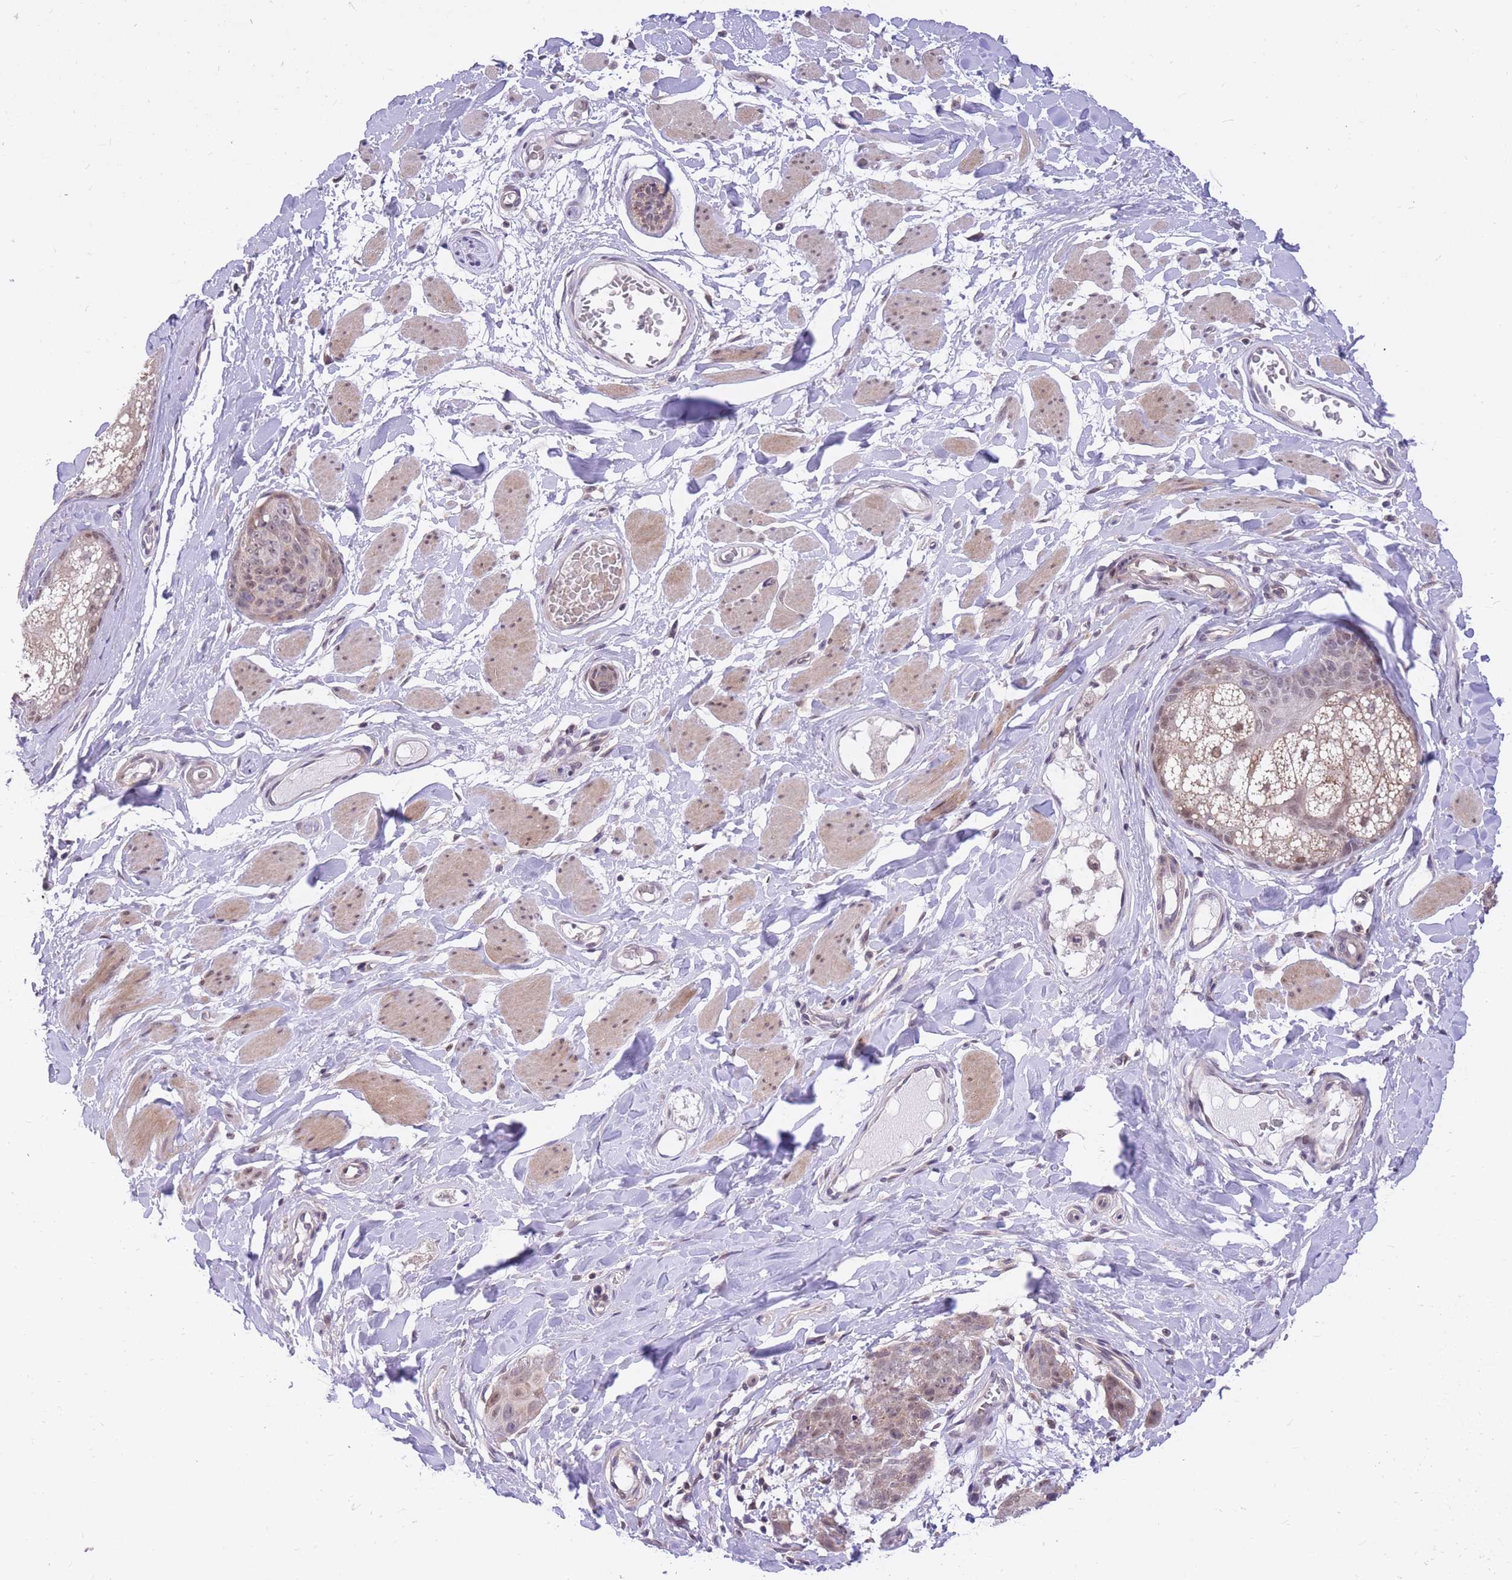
{"staining": {"intensity": "weak", "quantity": "25%-75%", "location": "cytoplasmic/membranous,nuclear"}, "tissue": "skin cancer", "cell_type": "Tumor cells", "image_type": "cancer", "snomed": [{"axis": "morphology", "description": "Squamous cell carcinoma, NOS"}, {"axis": "topography", "description": "Skin"}, {"axis": "topography", "description": "Vulva"}], "caption": "Immunohistochemical staining of human skin cancer displays low levels of weak cytoplasmic/membranous and nuclear protein positivity in about 25%-75% of tumor cells.", "gene": "MINDY2", "patient": {"sex": "female", "age": 85}}